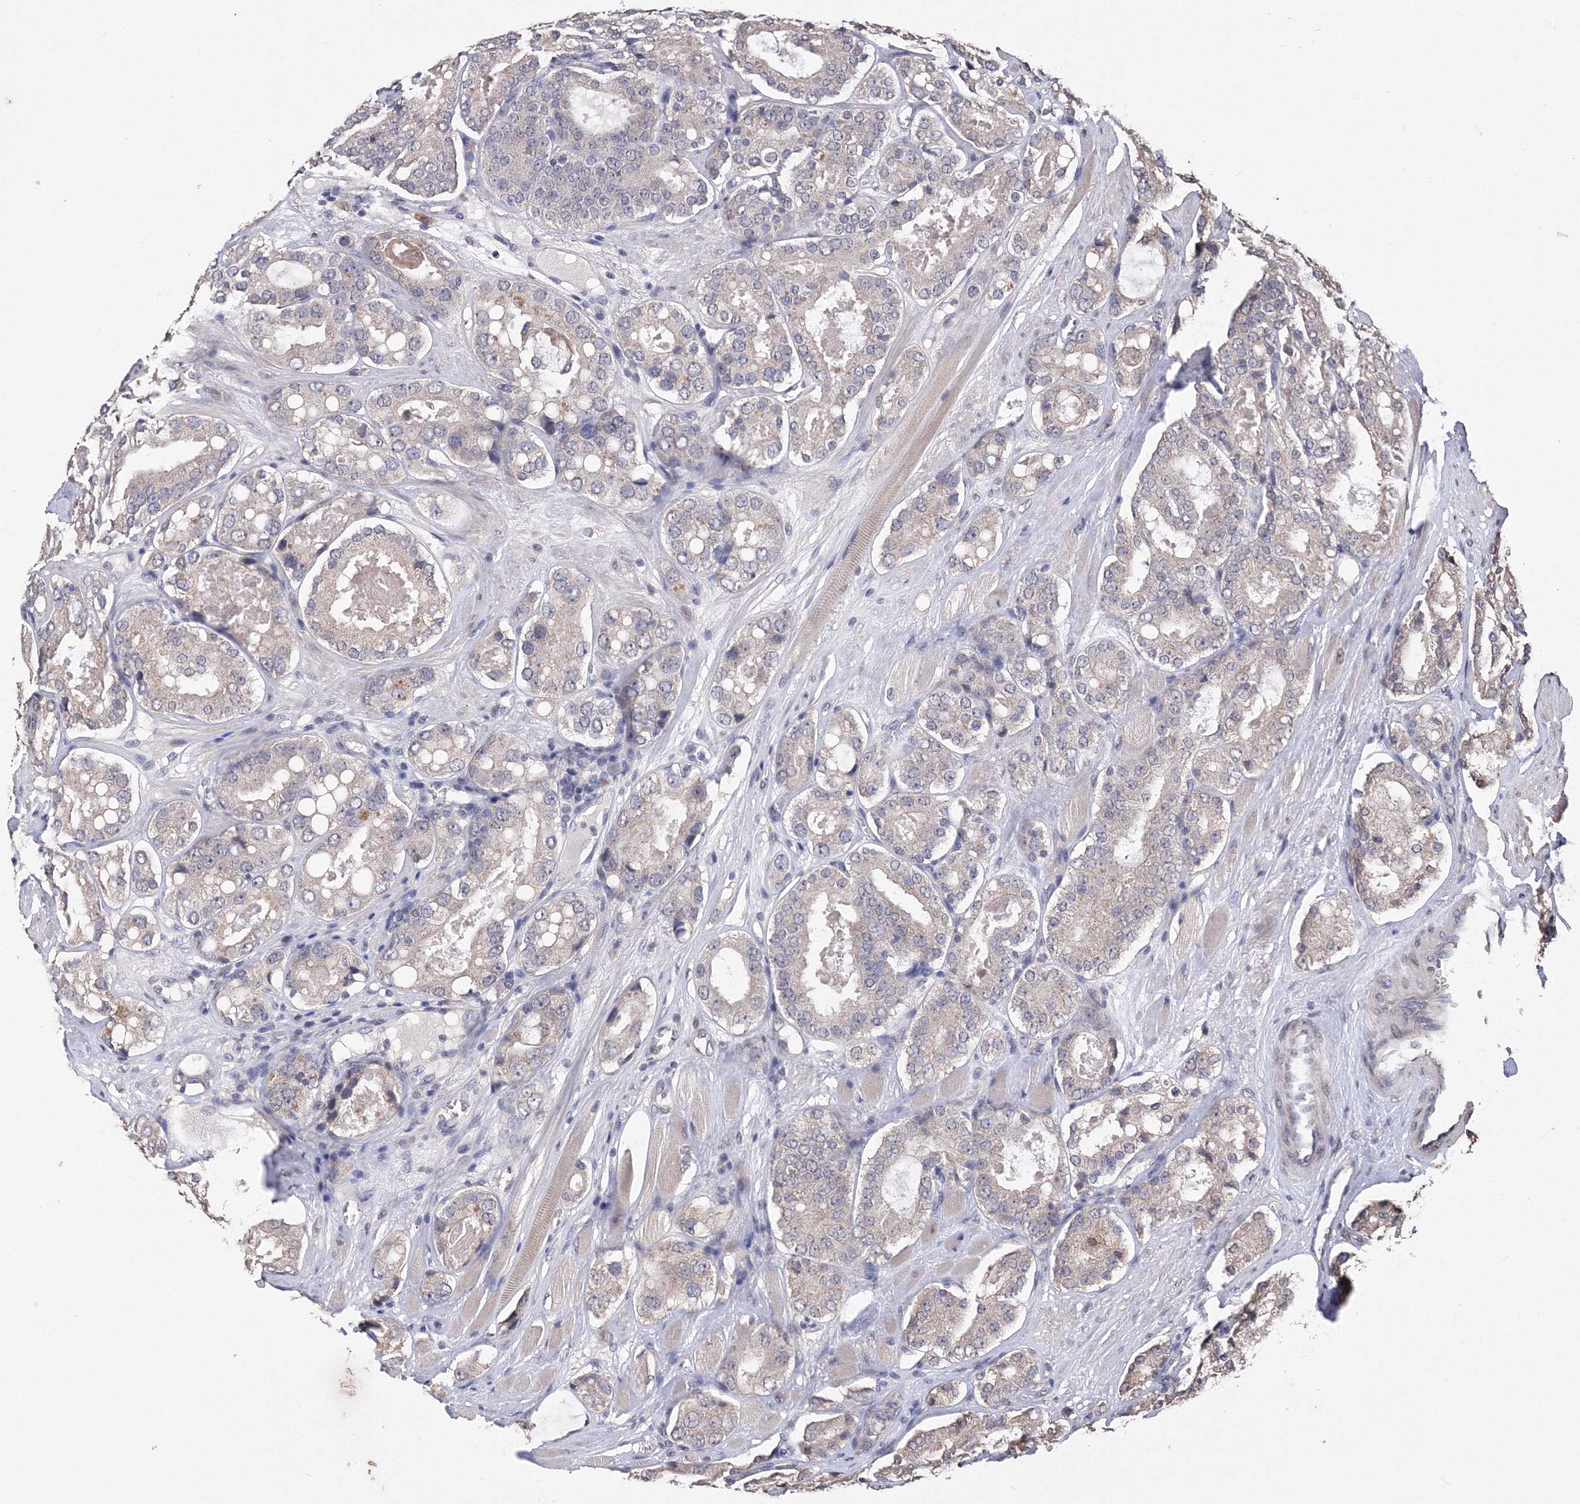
{"staining": {"intensity": "negative", "quantity": "none", "location": "none"}, "tissue": "prostate cancer", "cell_type": "Tumor cells", "image_type": "cancer", "snomed": [{"axis": "morphology", "description": "Adenocarcinoma, High grade"}, {"axis": "topography", "description": "Prostate"}], "caption": "A histopathology image of high-grade adenocarcinoma (prostate) stained for a protein displays no brown staining in tumor cells.", "gene": "GPN1", "patient": {"sex": "male", "age": 65}}